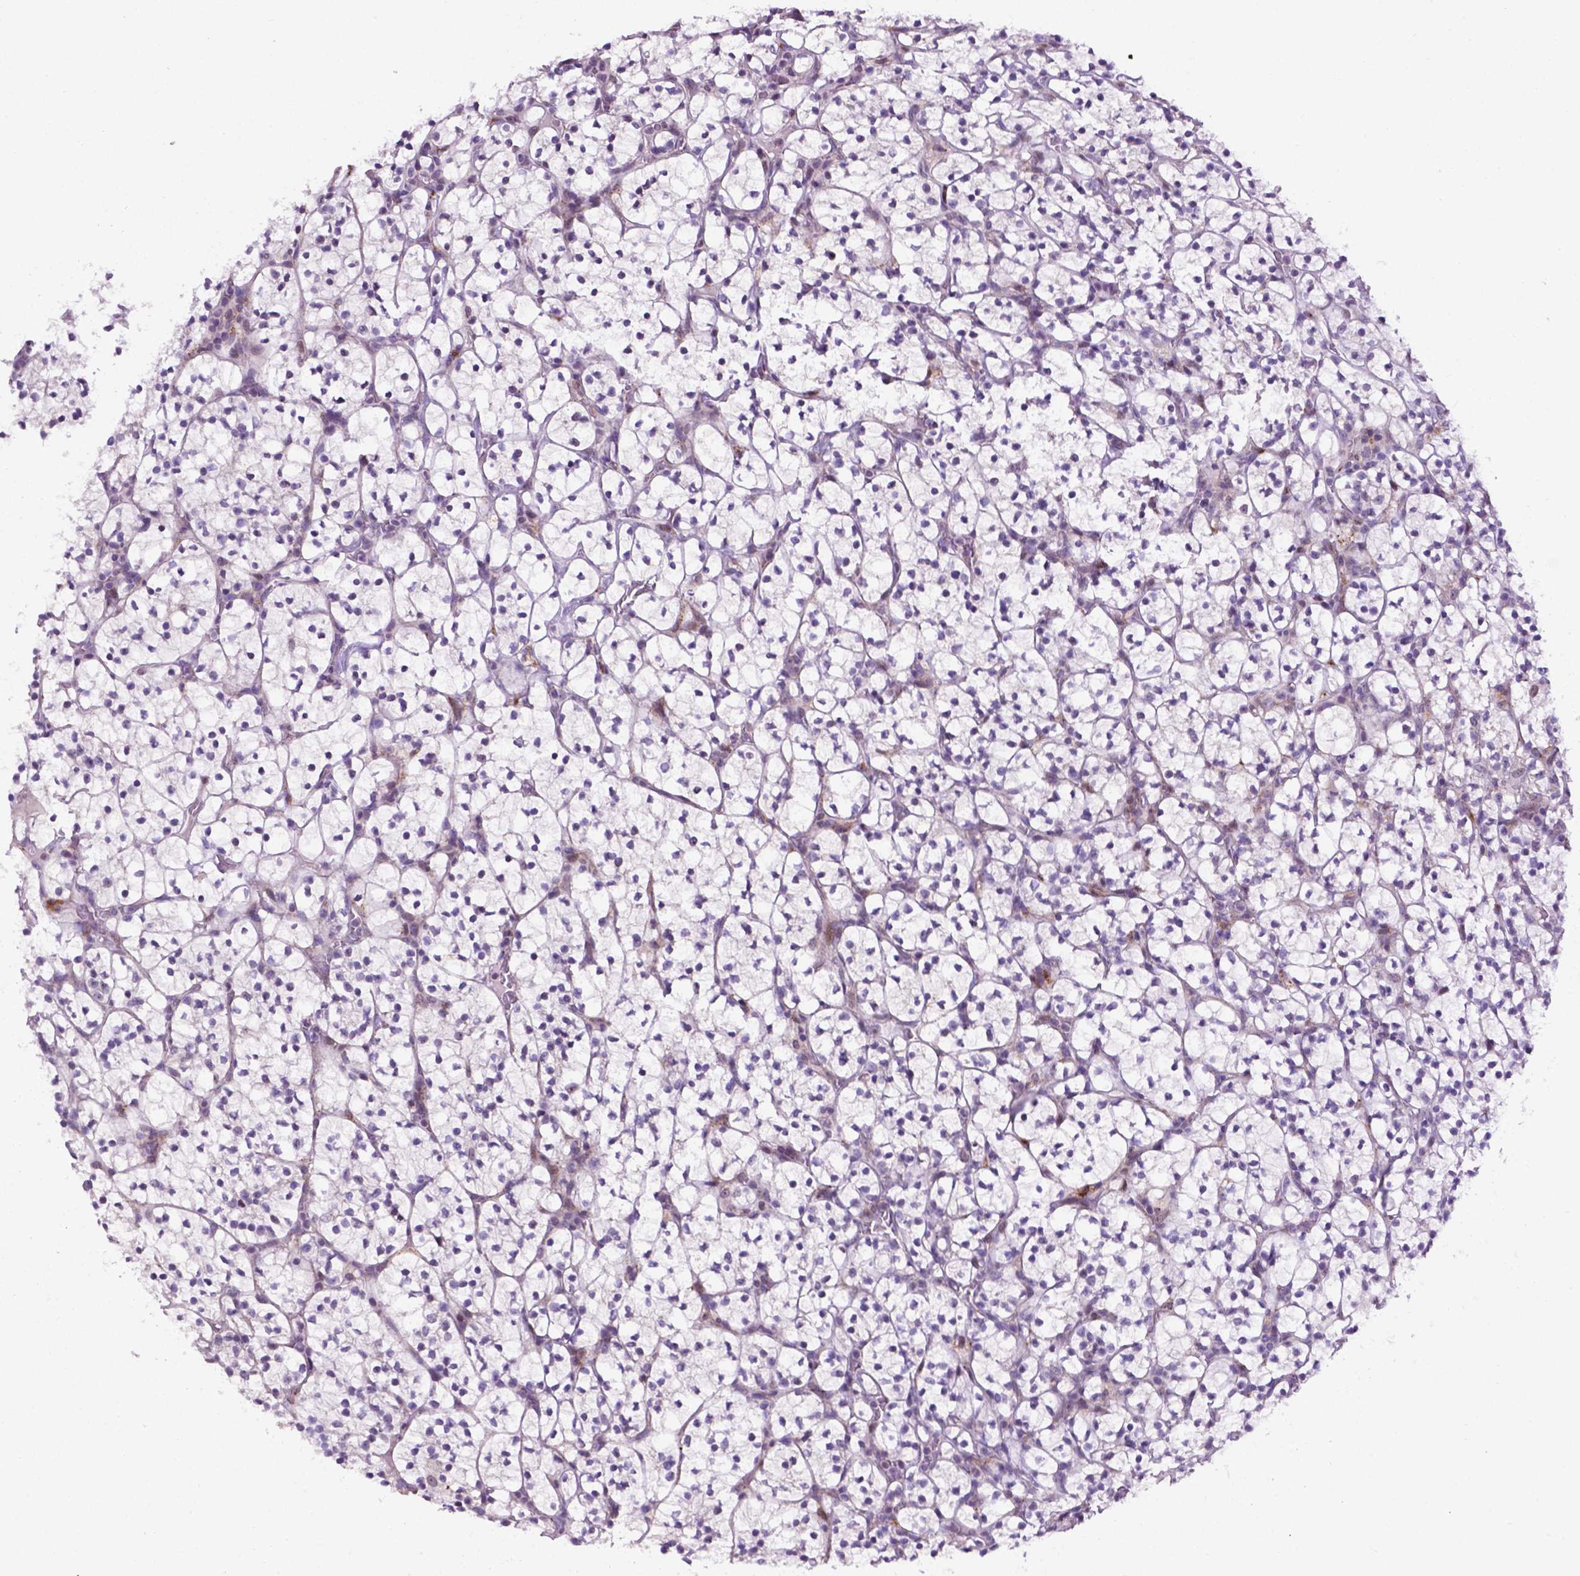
{"staining": {"intensity": "negative", "quantity": "none", "location": "none"}, "tissue": "renal cancer", "cell_type": "Tumor cells", "image_type": "cancer", "snomed": [{"axis": "morphology", "description": "Adenocarcinoma, NOS"}, {"axis": "topography", "description": "Kidney"}], "caption": "Immunohistochemical staining of human renal adenocarcinoma demonstrates no significant expression in tumor cells.", "gene": "SMAD3", "patient": {"sex": "female", "age": 89}}